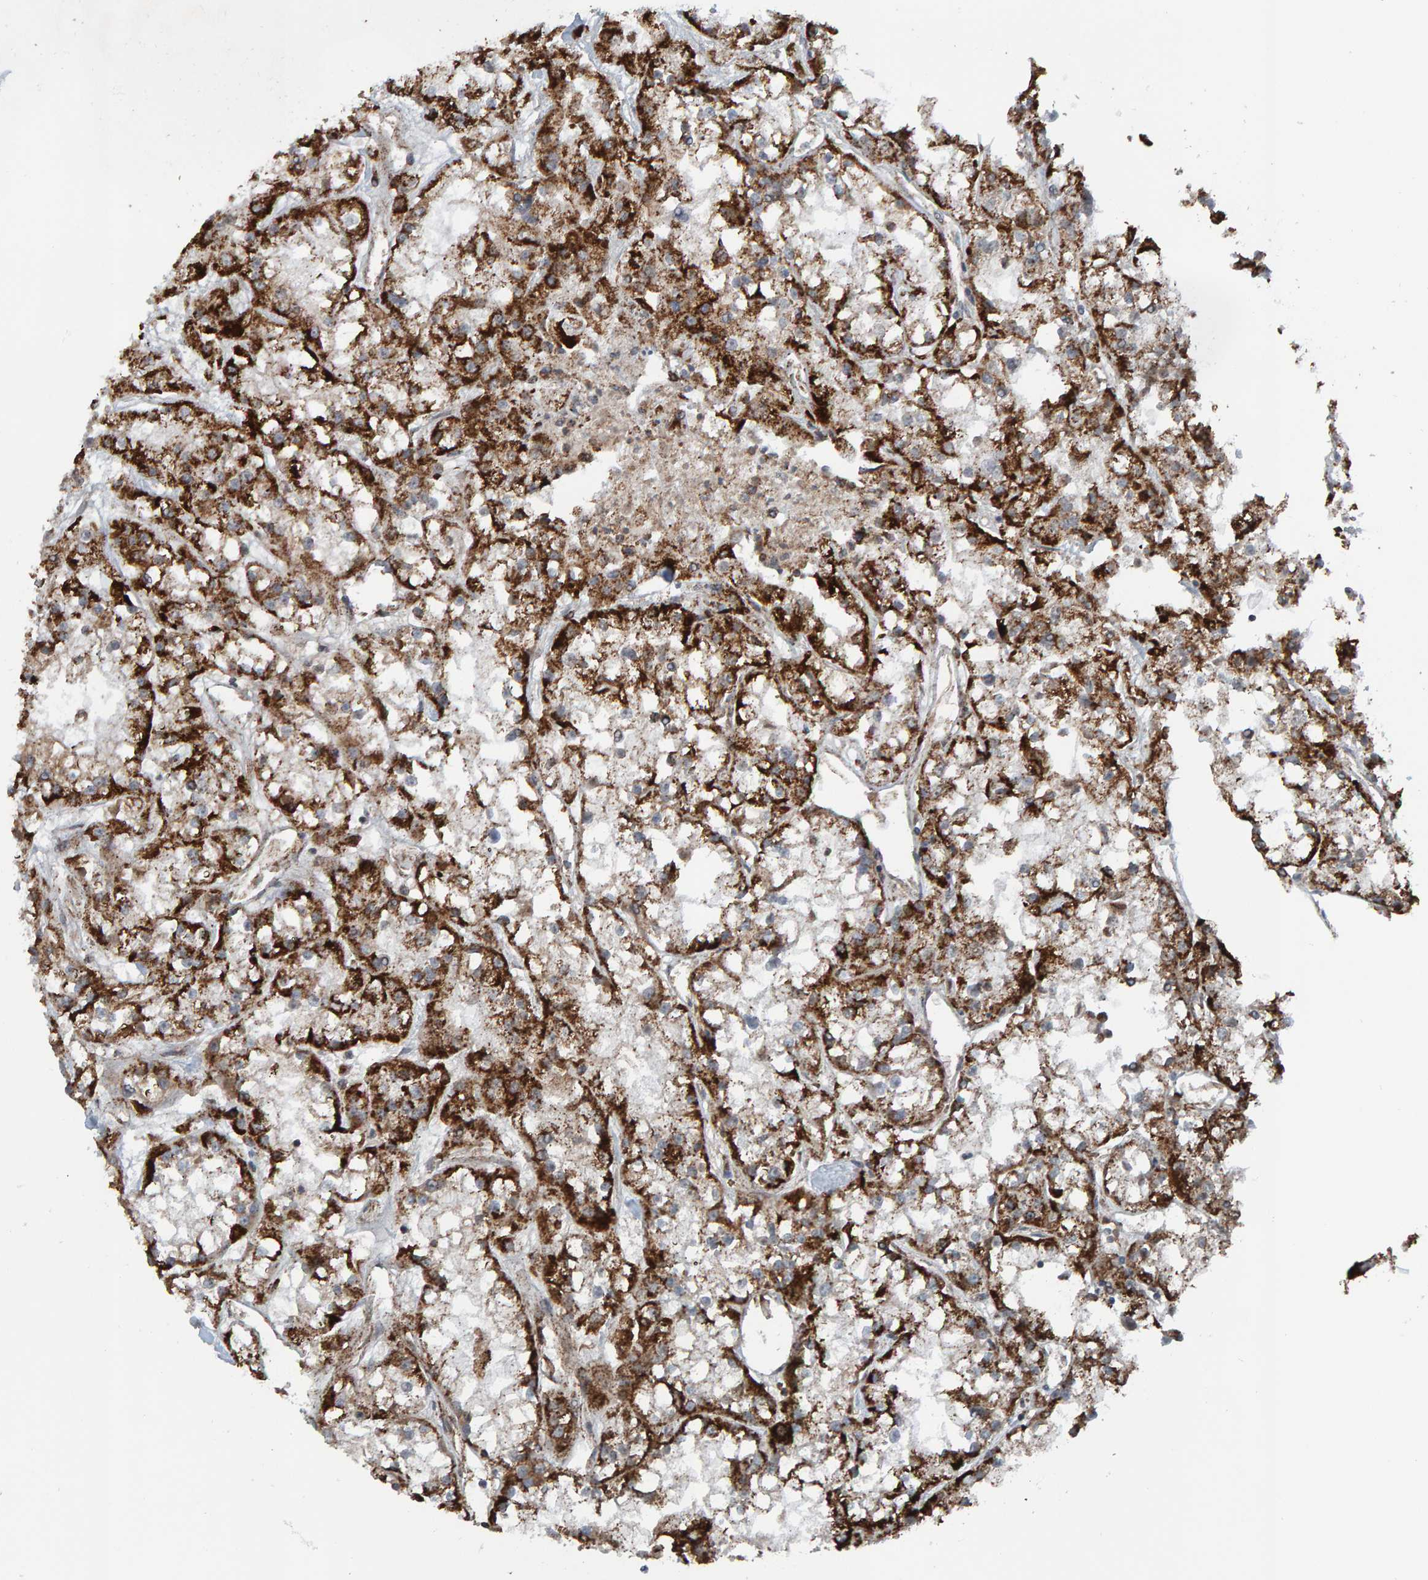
{"staining": {"intensity": "strong", "quantity": ">75%", "location": "cytoplasmic/membranous"}, "tissue": "renal cancer", "cell_type": "Tumor cells", "image_type": "cancer", "snomed": [{"axis": "morphology", "description": "Adenocarcinoma, NOS"}, {"axis": "topography", "description": "Kidney"}], "caption": "Renal cancer (adenocarcinoma) stained with immunohistochemistry (IHC) demonstrates strong cytoplasmic/membranous staining in approximately >75% of tumor cells.", "gene": "ZNF48", "patient": {"sex": "female", "age": 52}}